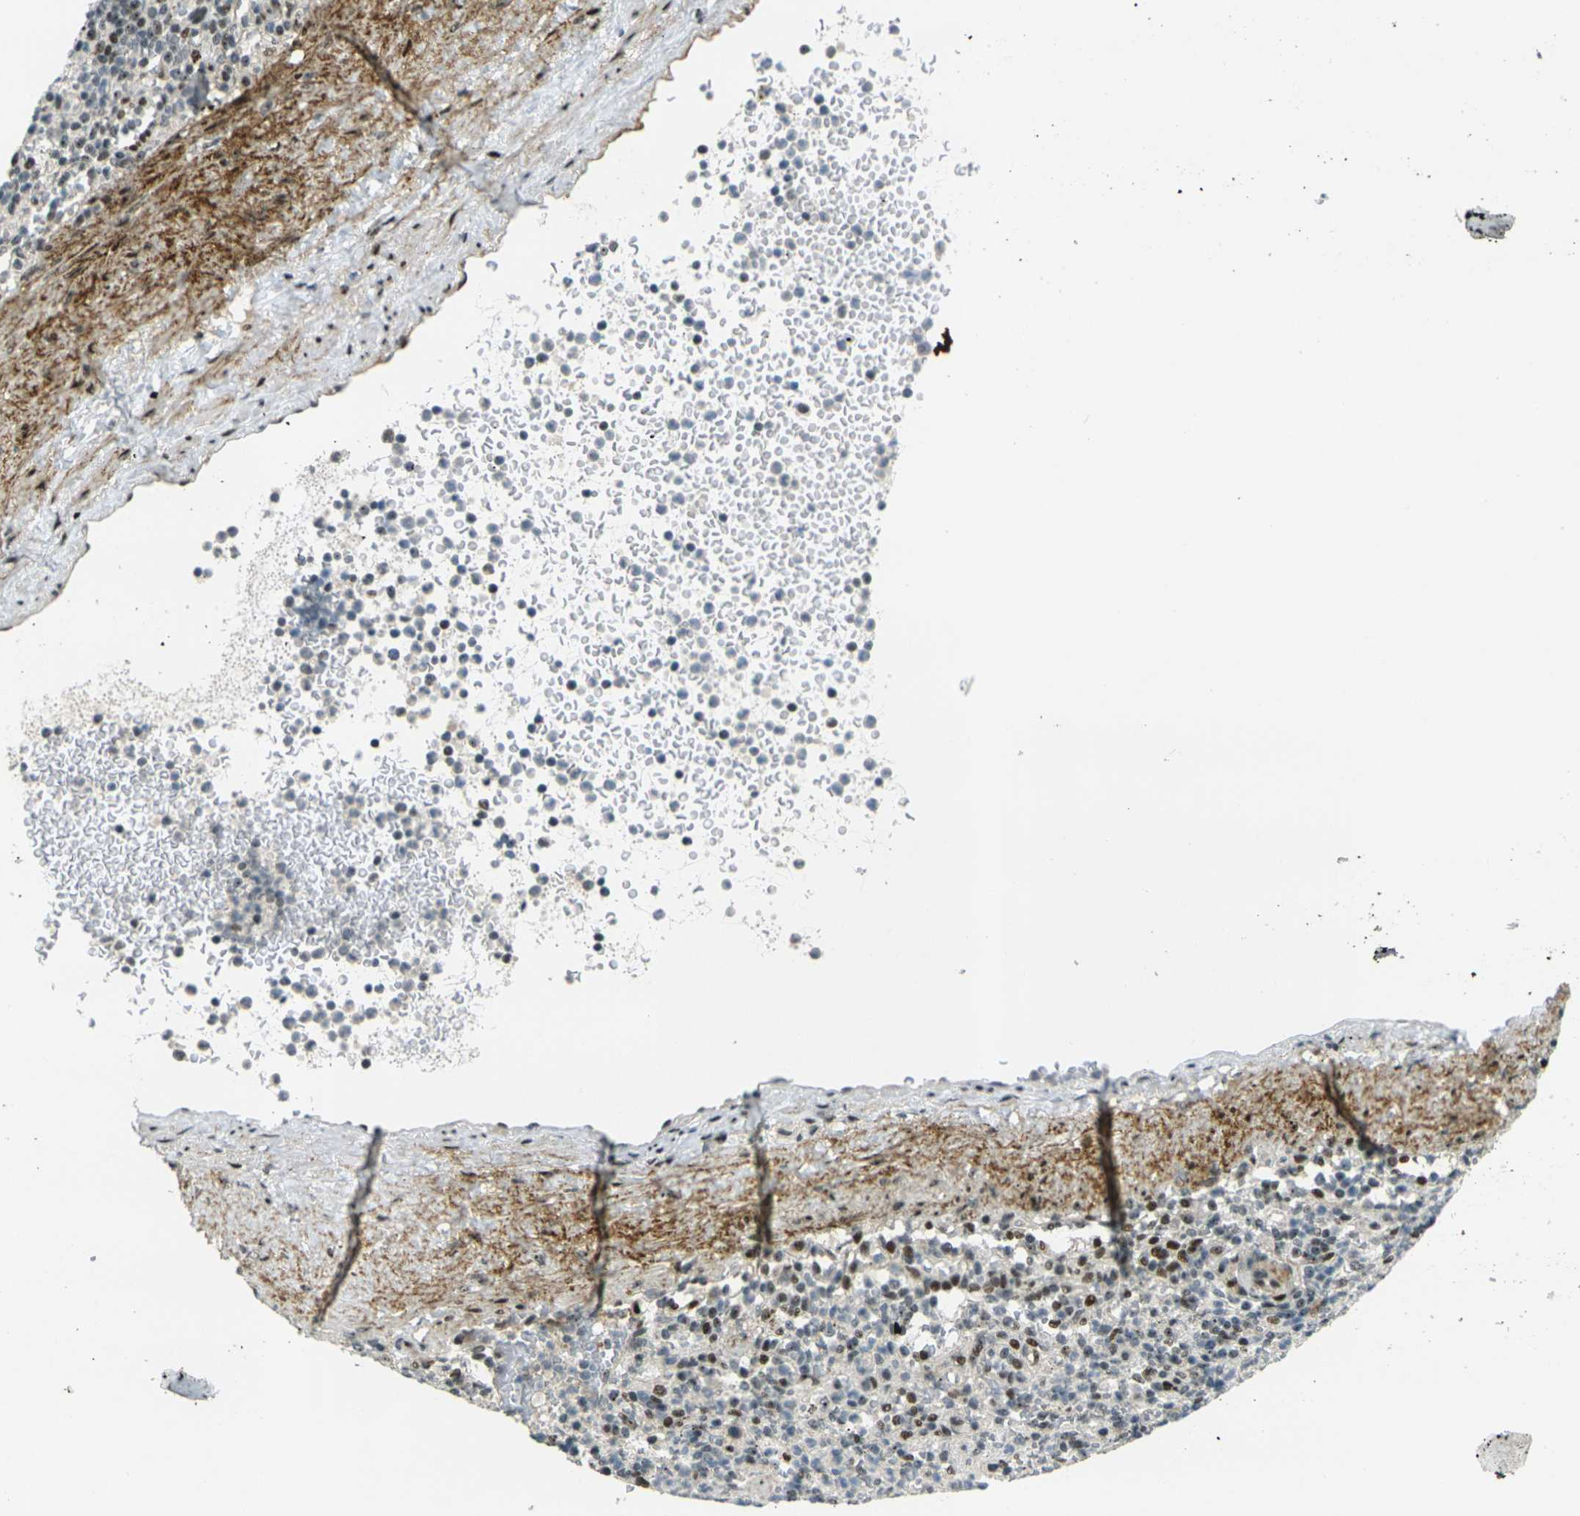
{"staining": {"intensity": "moderate", "quantity": "25%-75%", "location": "nuclear"}, "tissue": "spleen", "cell_type": "Cells in red pulp", "image_type": "normal", "snomed": [{"axis": "morphology", "description": "Normal tissue, NOS"}, {"axis": "topography", "description": "Spleen"}], "caption": "Immunohistochemistry (IHC) image of benign spleen: spleen stained using immunohistochemistry (IHC) displays medium levels of moderate protein expression localized specifically in the nuclear of cells in red pulp, appearing as a nuclear brown color.", "gene": "UBE2C", "patient": {"sex": "female", "age": 74}}